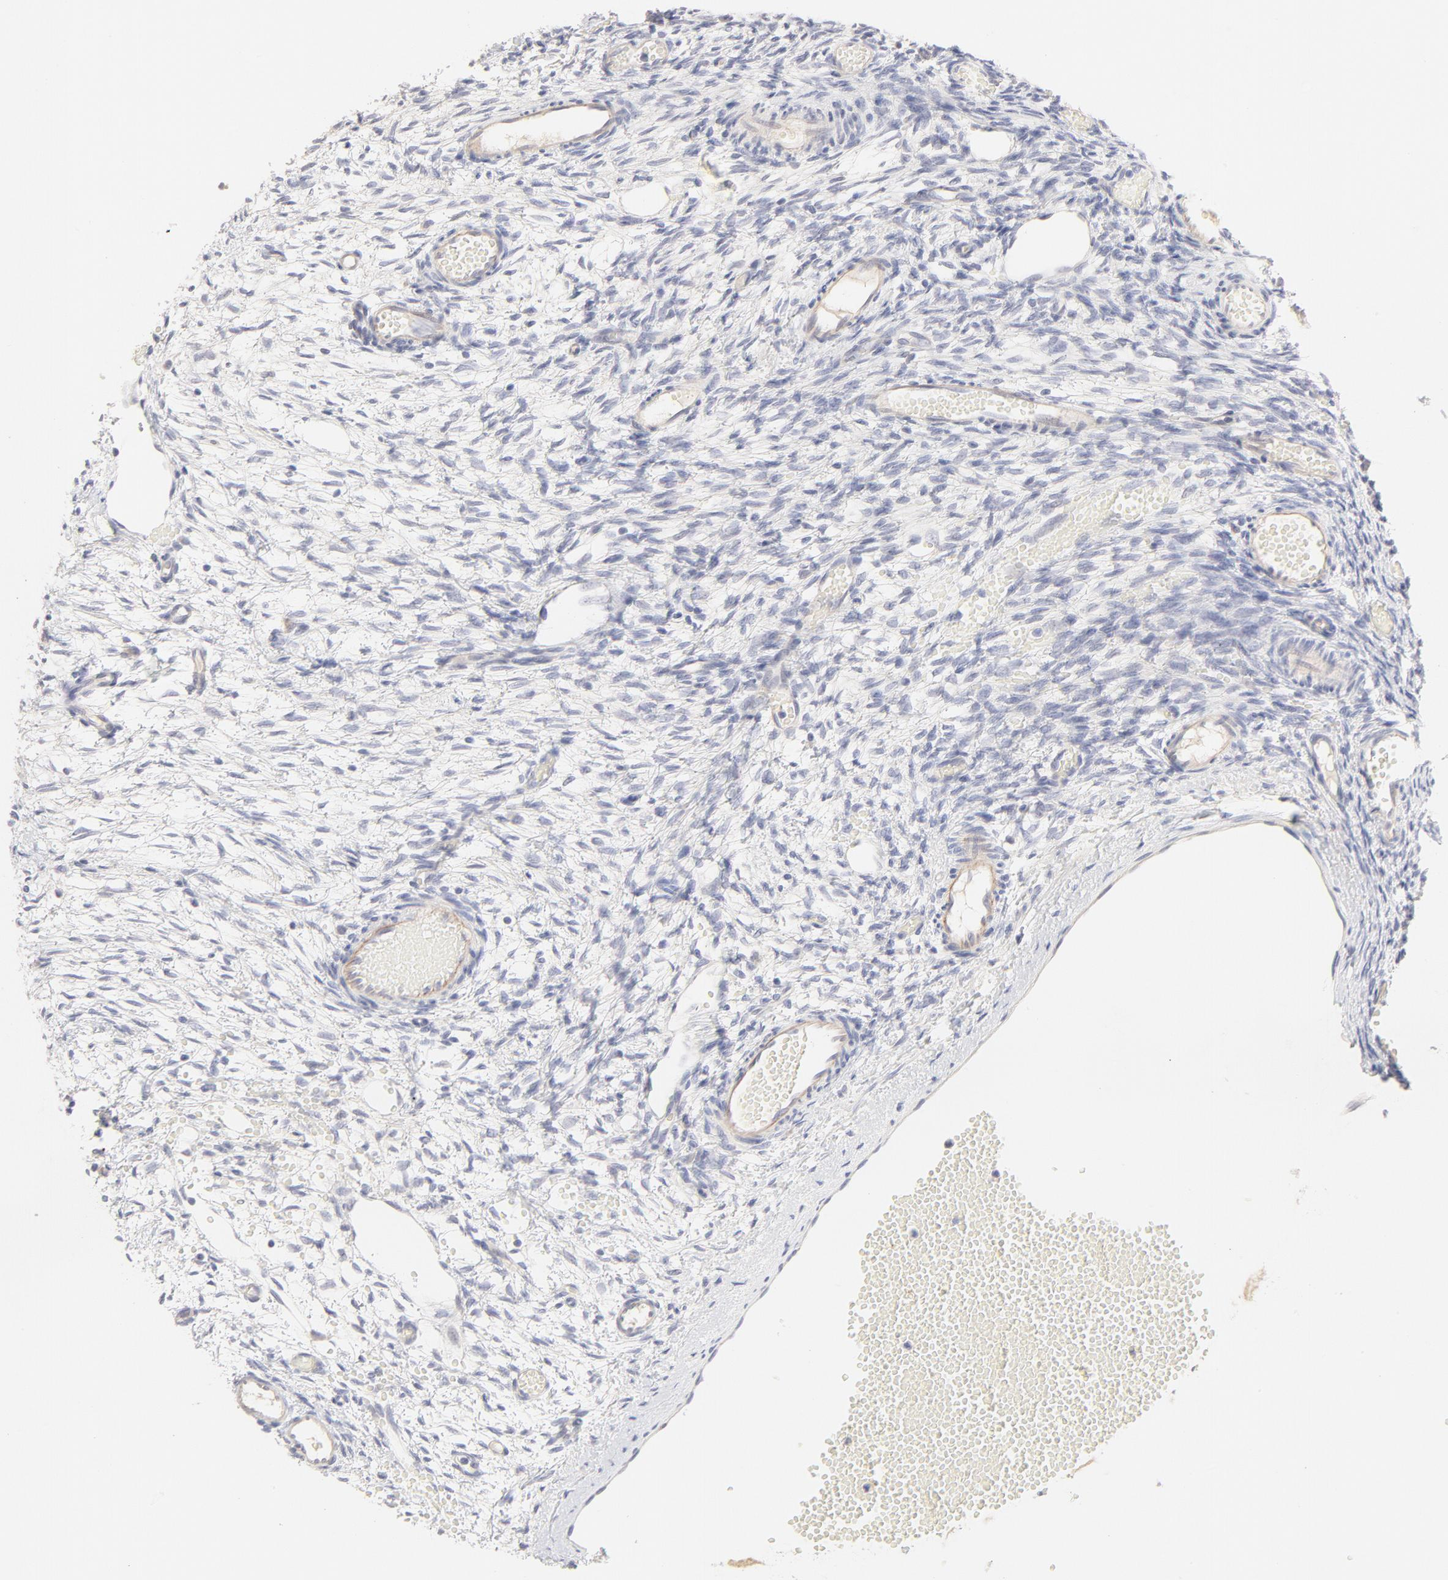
{"staining": {"intensity": "negative", "quantity": "none", "location": "none"}, "tissue": "ovary", "cell_type": "Ovarian stroma cells", "image_type": "normal", "snomed": [{"axis": "morphology", "description": "Normal tissue, NOS"}, {"axis": "topography", "description": "Ovary"}], "caption": "Immunohistochemistry histopathology image of normal ovary: ovary stained with DAB (3,3'-diaminobenzidine) reveals no significant protein expression in ovarian stroma cells.", "gene": "ELF3", "patient": {"sex": "female", "age": 35}}